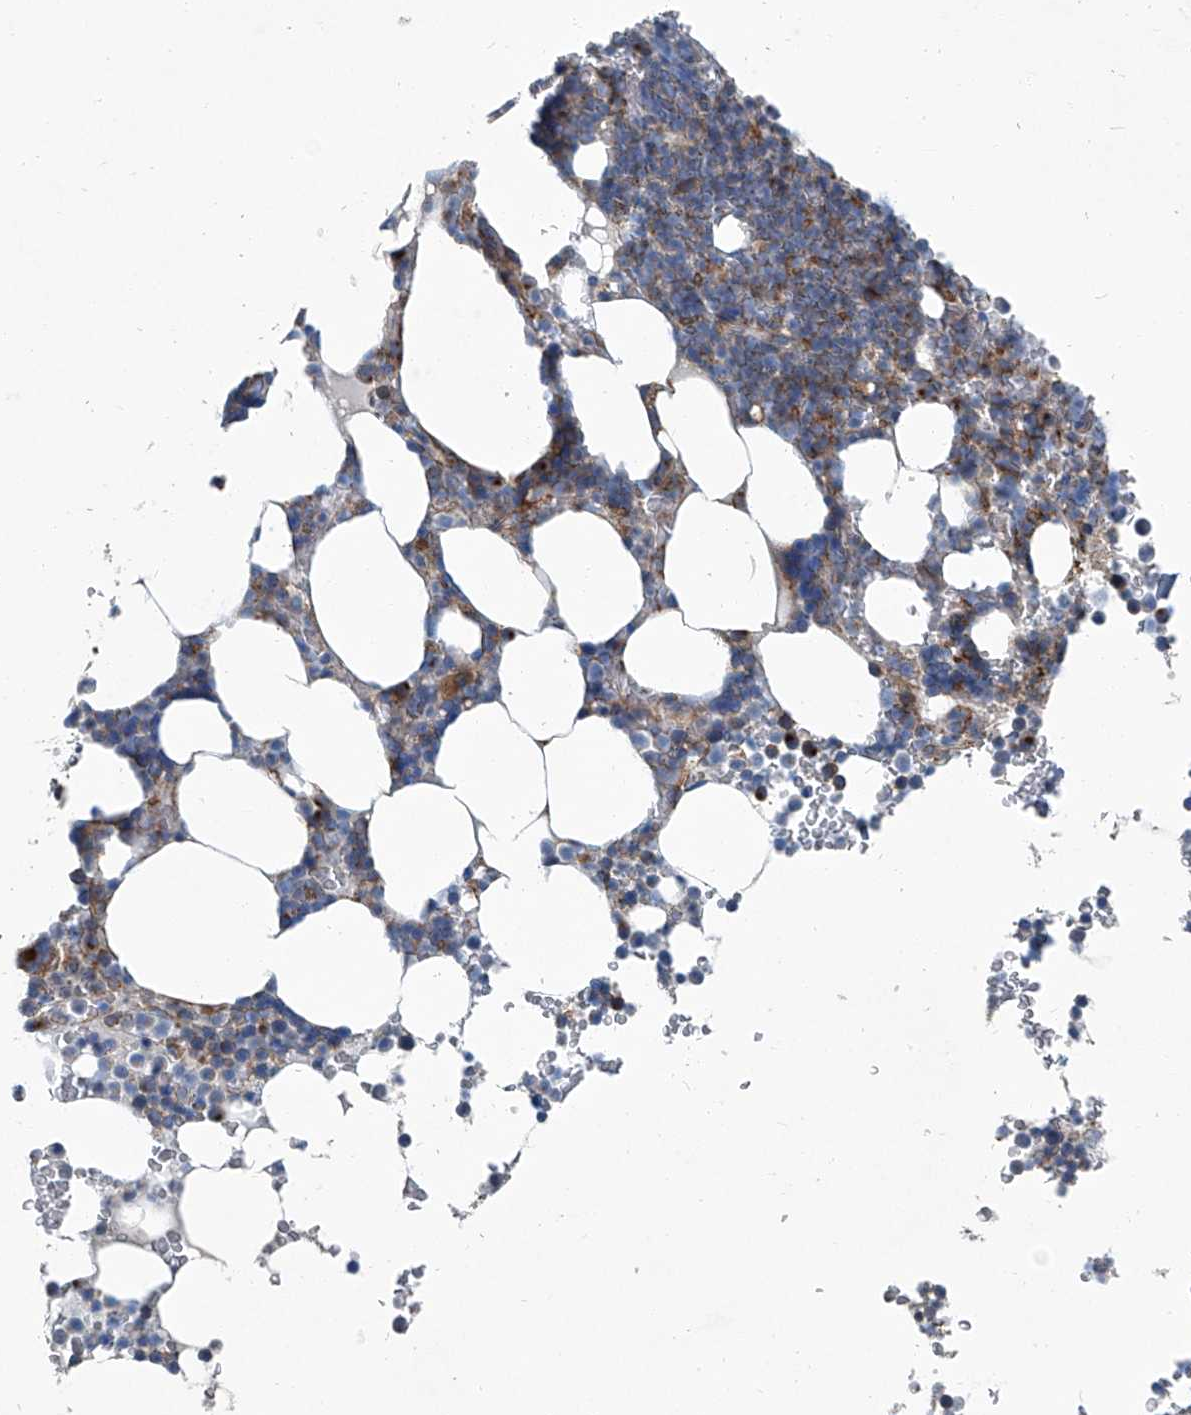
{"staining": {"intensity": "strong", "quantity": "<25%", "location": "cytoplasmic/membranous"}, "tissue": "bone marrow", "cell_type": "Hematopoietic cells", "image_type": "normal", "snomed": [{"axis": "morphology", "description": "Normal tissue, NOS"}, {"axis": "topography", "description": "Bone marrow"}], "caption": "Bone marrow stained for a protein (brown) demonstrates strong cytoplasmic/membranous positive staining in about <25% of hematopoietic cells.", "gene": "PIGH", "patient": {"sex": "male", "age": 58}}